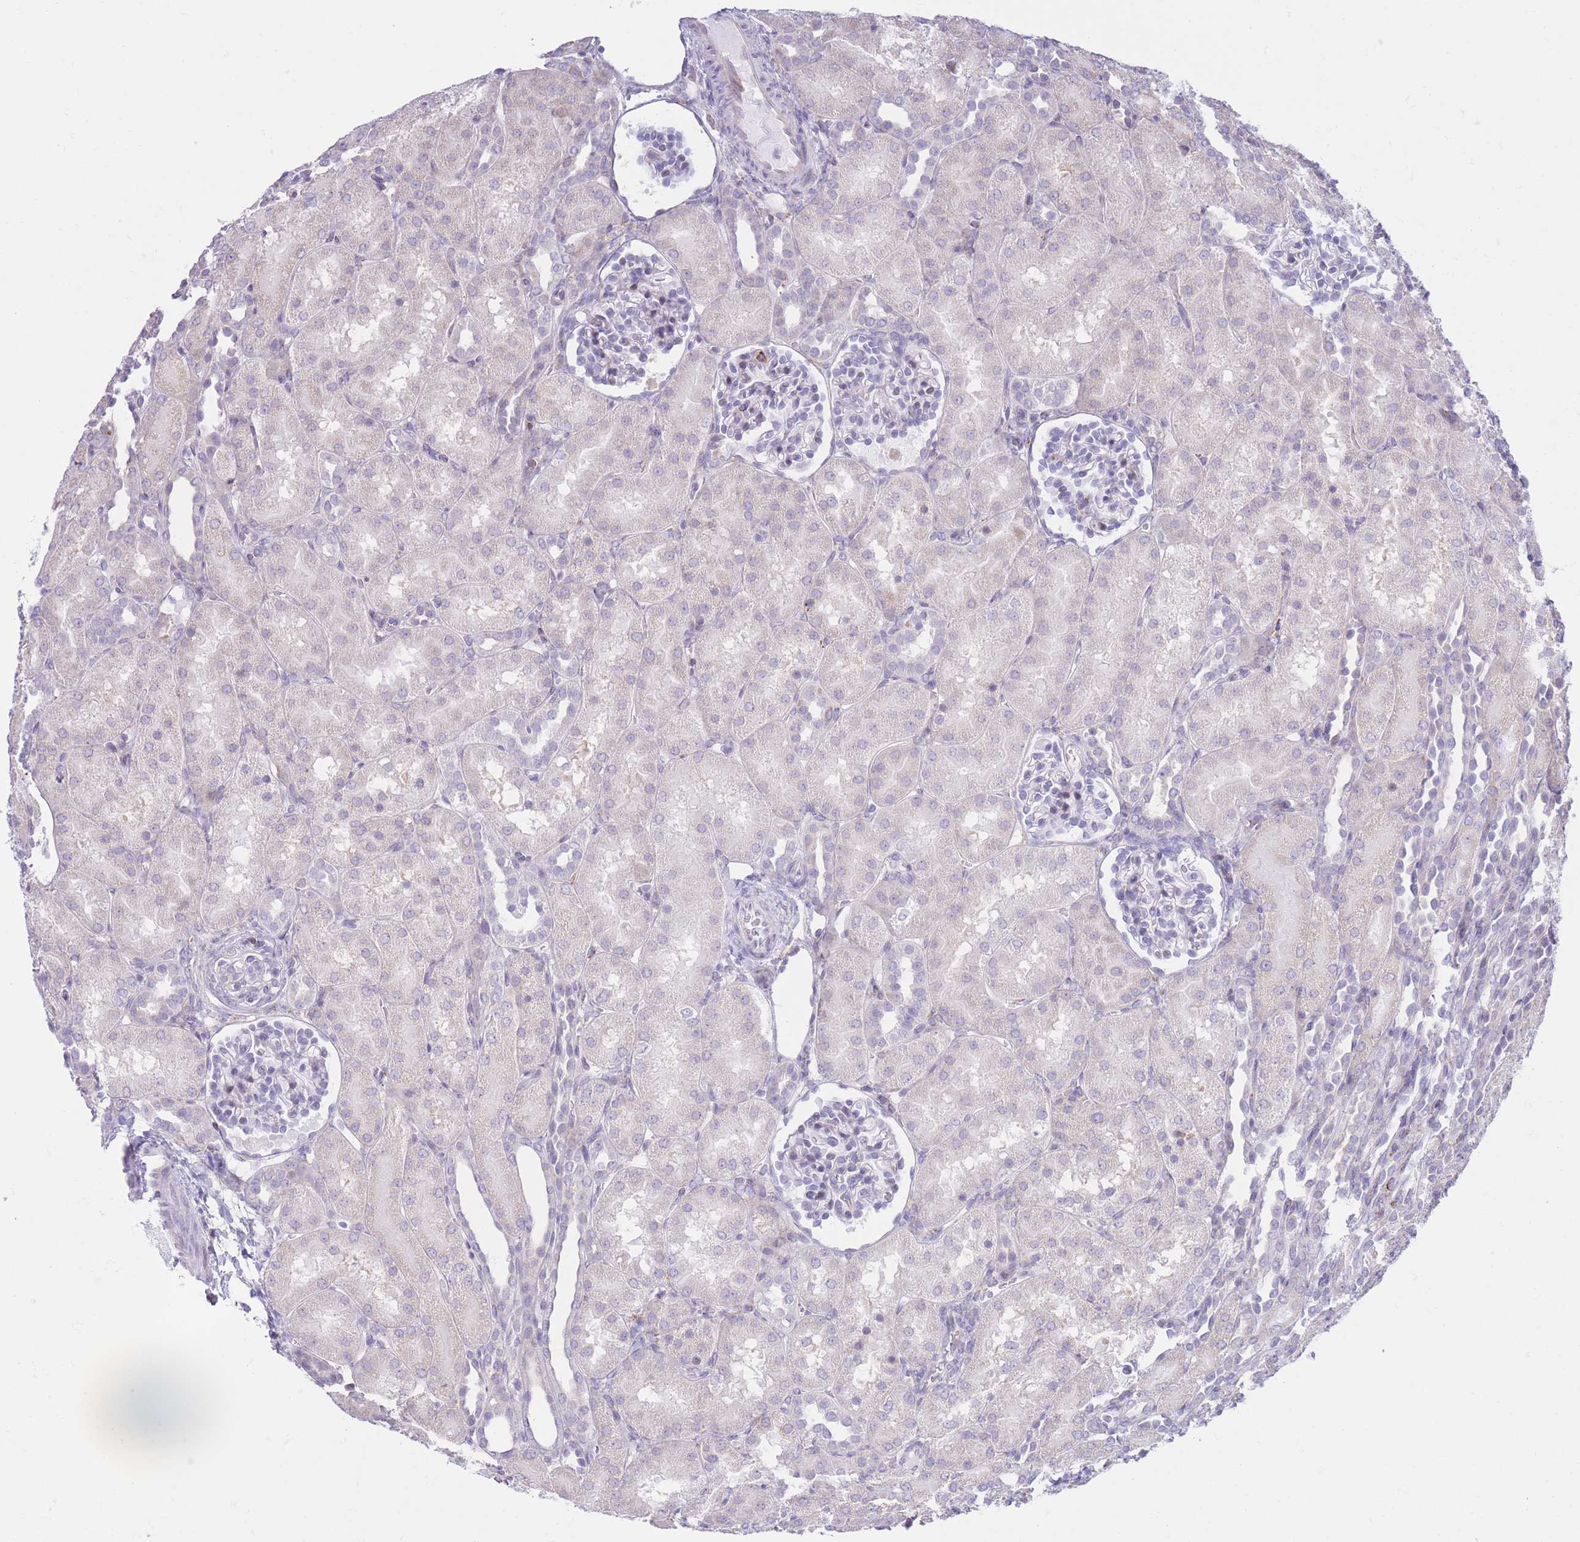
{"staining": {"intensity": "negative", "quantity": "none", "location": "none"}, "tissue": "kidney", "cell_type": "Cells in glomeruli", "image_type": "normal", "snomed": [{"axis": "morphology", "description": "Normal tissue, NOS"}, {"axis": "topography", "description": "Kidney"}], "caption": "High magnification brightfield microscopy of unremarkable kidney stained with DAB (brown) and counterstained with hematoxylin (blue): cells in glomeruli show no significant positivity.", "gene": "MYDGF", "patient": {"sex": "male", "age": 1}}